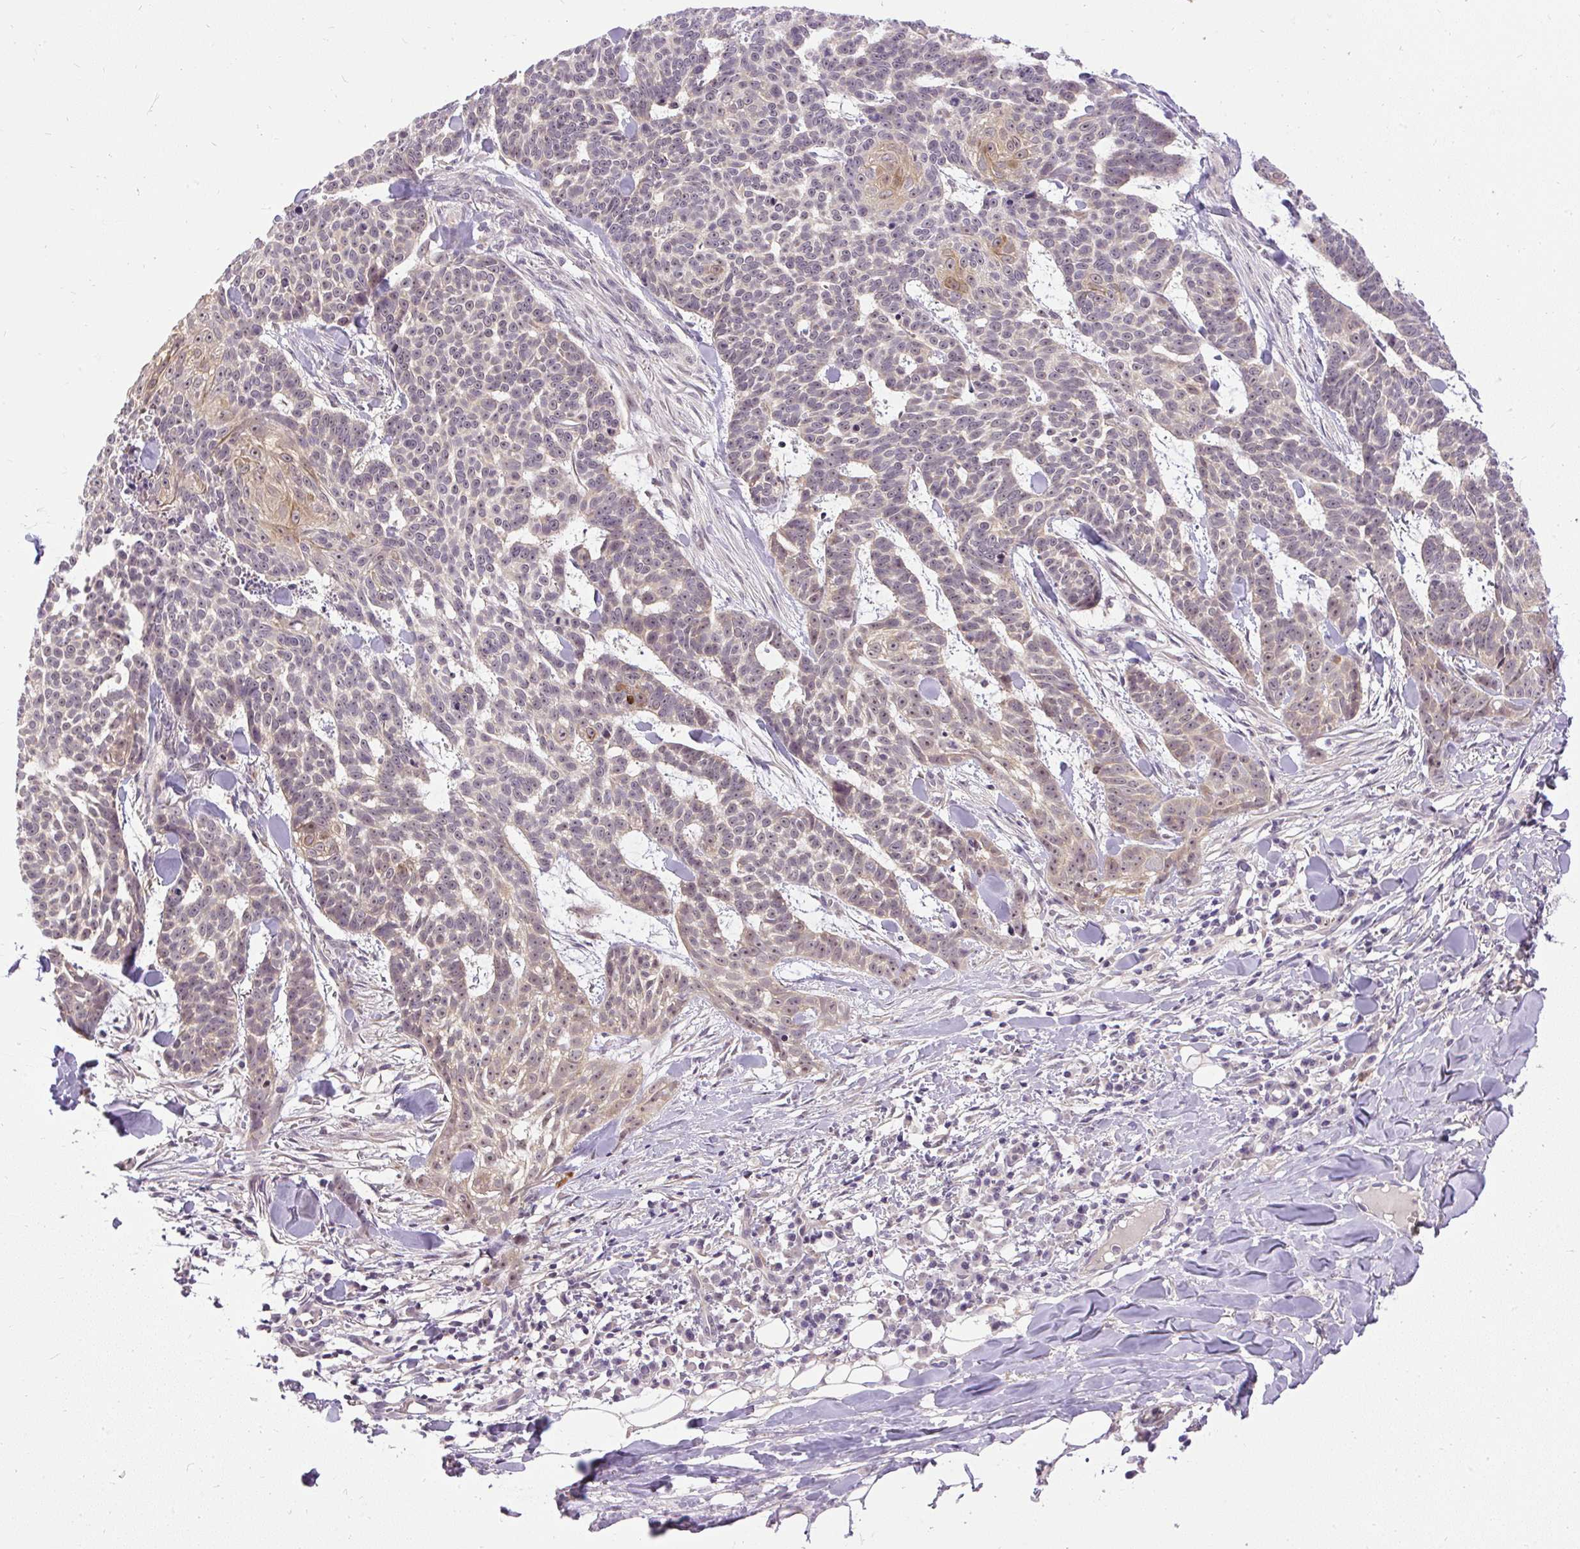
{"staining": {"intensity": "weak", "quantity": "<25%", "location": "cytoplasmic/membranous,nuclear"}, "tissue": "skin cancer", "cell_type": "Tumor cells", "image_type": "cancer", "snomed": [{"axis": "morphology", "description": "Basal cell carcinoma"}, {"axis": "topography", "description": "Skin"}], "caption": "Tumor cells show no significant protein staining in skin cancer.", "gene": "FAM117B", "patient": {"sex": "female", "age": 93}}